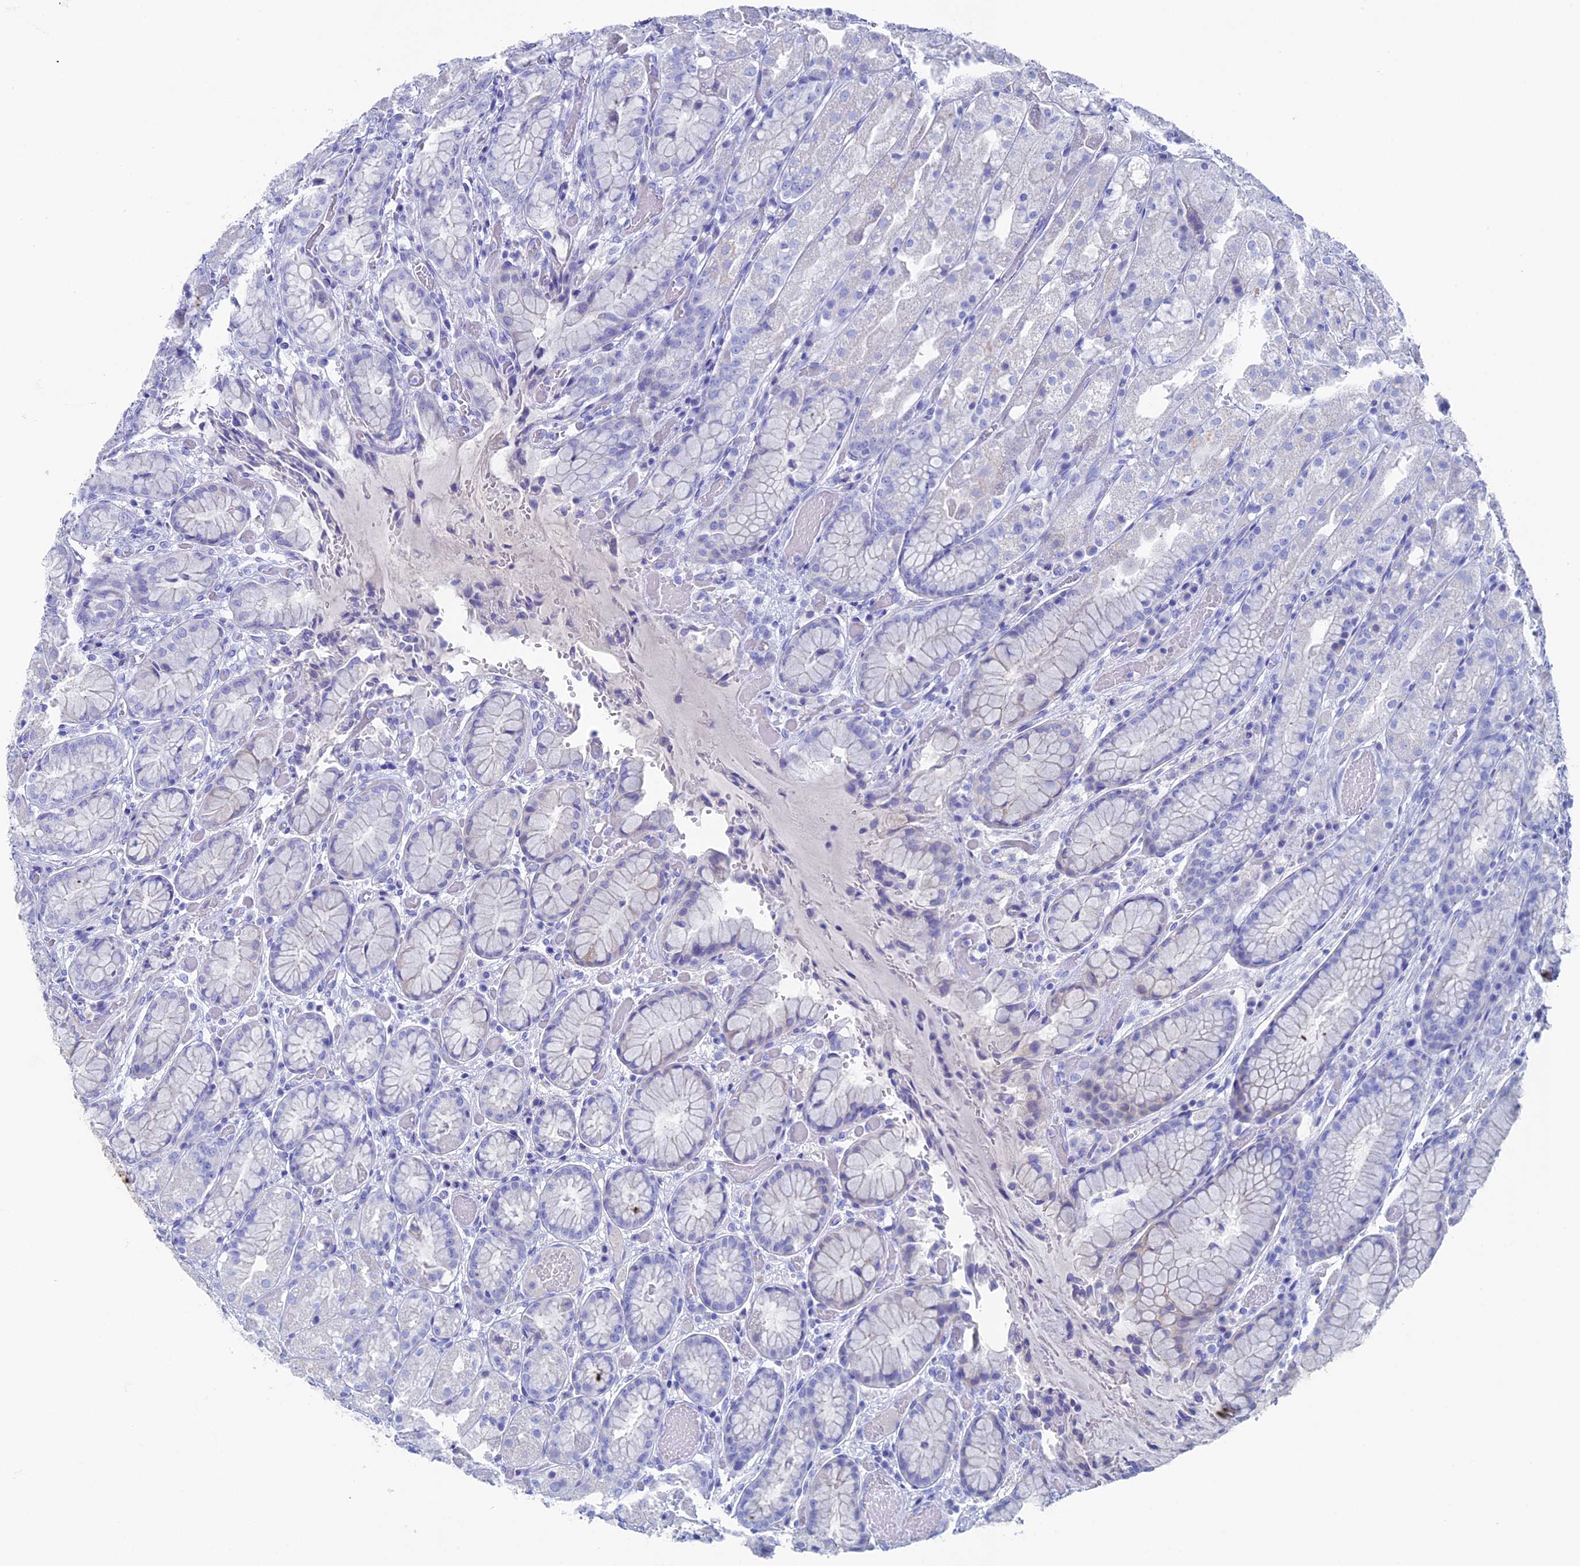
{"staining": {"intensity": "negative", "quantity": "none", "location": "none"}, "tissue": "stomach", "cell_type": "Glandular cells", "image_type": "normal", "snomed": [{"axis": "morphology", "description": "Normal tissue, NOS"}, {"axis": "topography", "description": "Stomach, upper"}], "caption": "Immunohistochemistry image of normal stomach: stomach stained with DAB displays no significant protein staining in glandular cells.", "gene": "UNC119", "patient": {"sex": "male", "age": 72}}